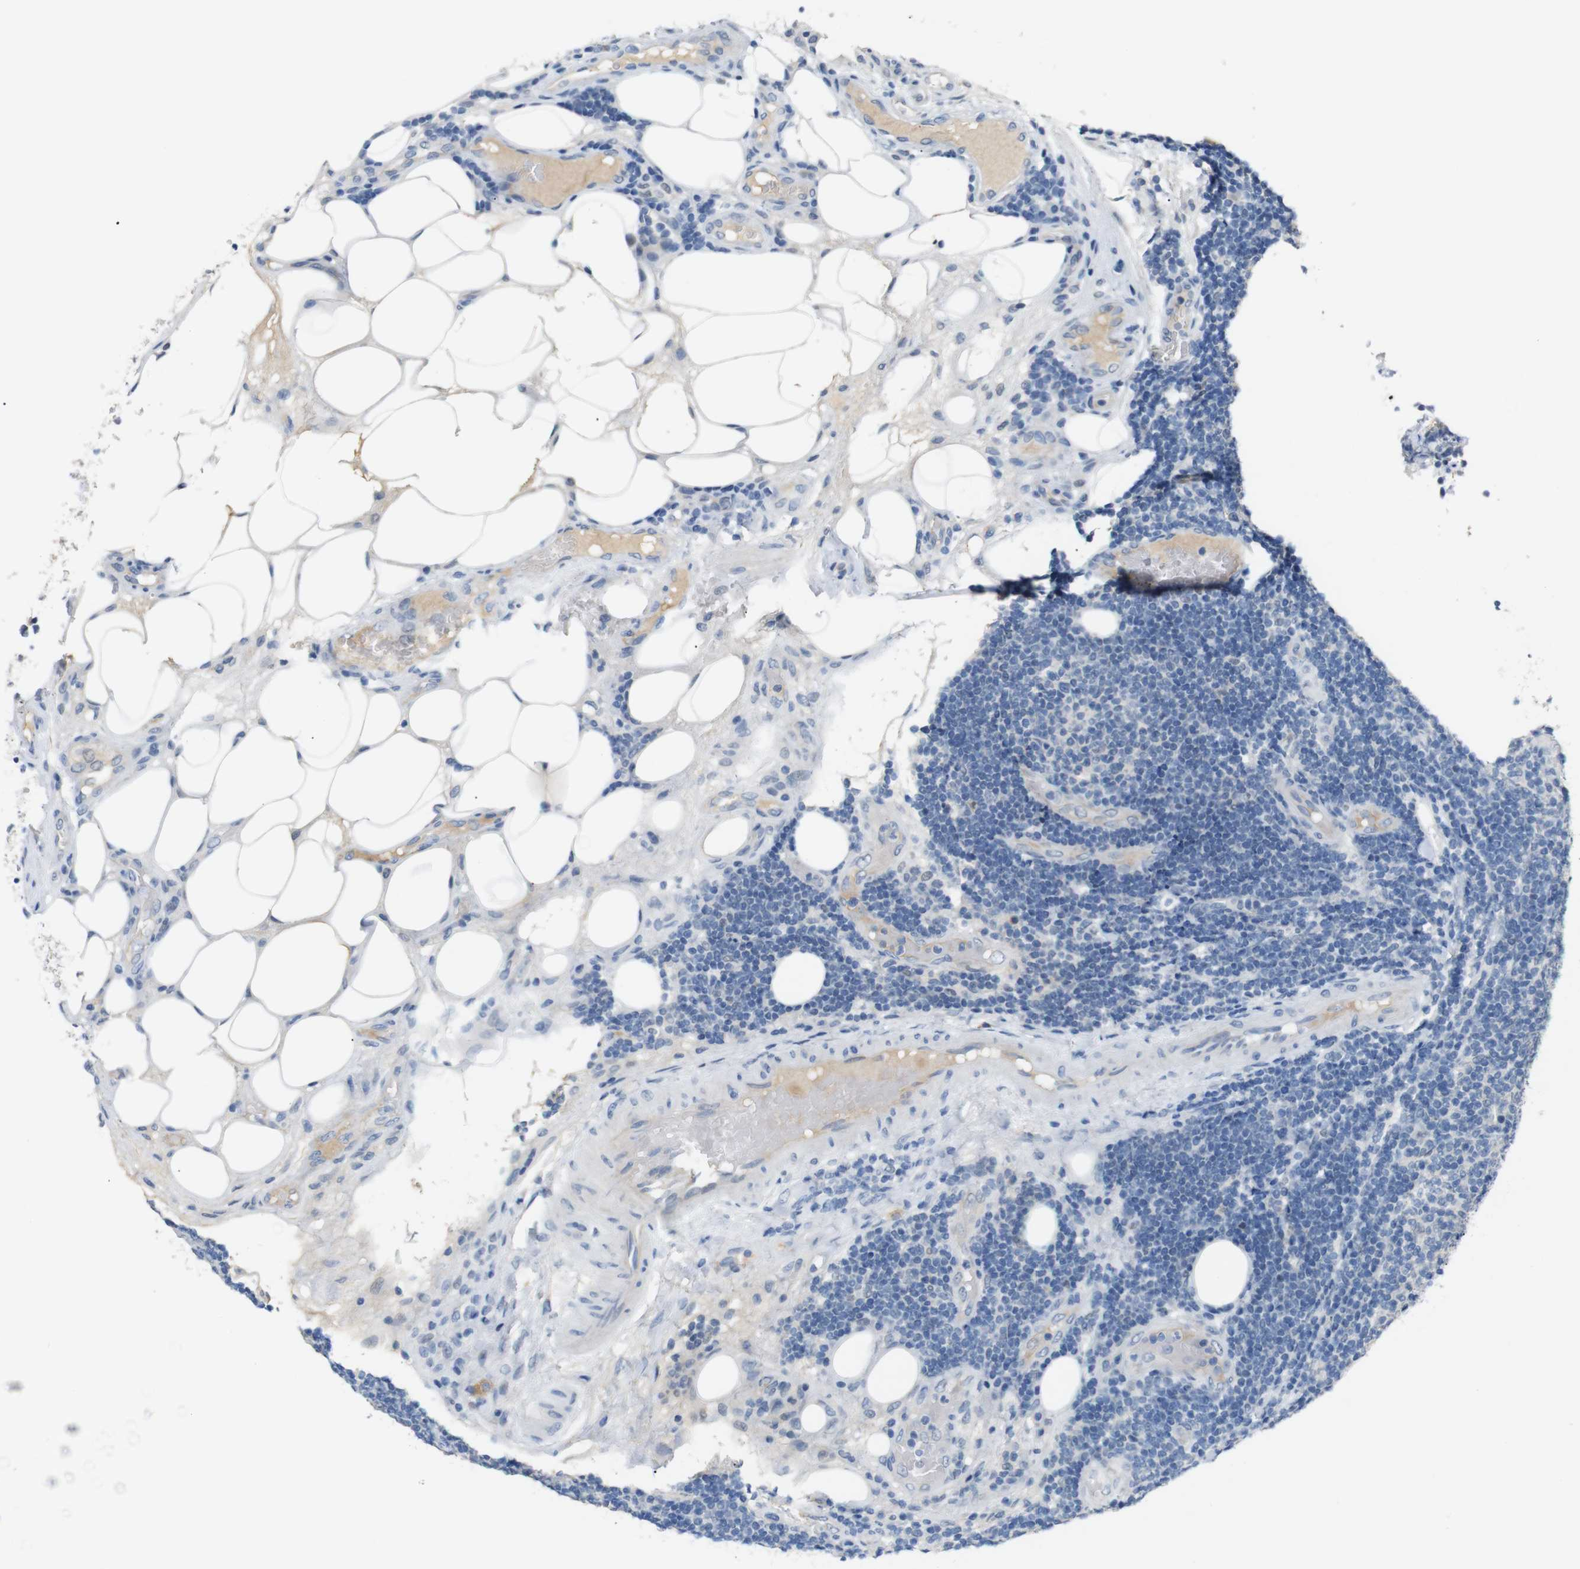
{"staining": {"intensity": "negative", "quantity": "none", "location": "none"}, "tissue": "lymphoma", "cell_type": "Tumor cells", "image_type": "cancer", "snomed": [{"axis": "morphology", "description": "Malignant lymphoma, non-Hodgkin's type, Low grade"}, {"axis": "topography", "description": "Lymph node"}], "caption": "A photomicrograph of low-grade malignant lymphoma, non-Hodgkin's type stained for a protein displays no brown staining in tumor cells.", "gene": "CHRM5", "patient": {"sex": "male", "age": 83}}